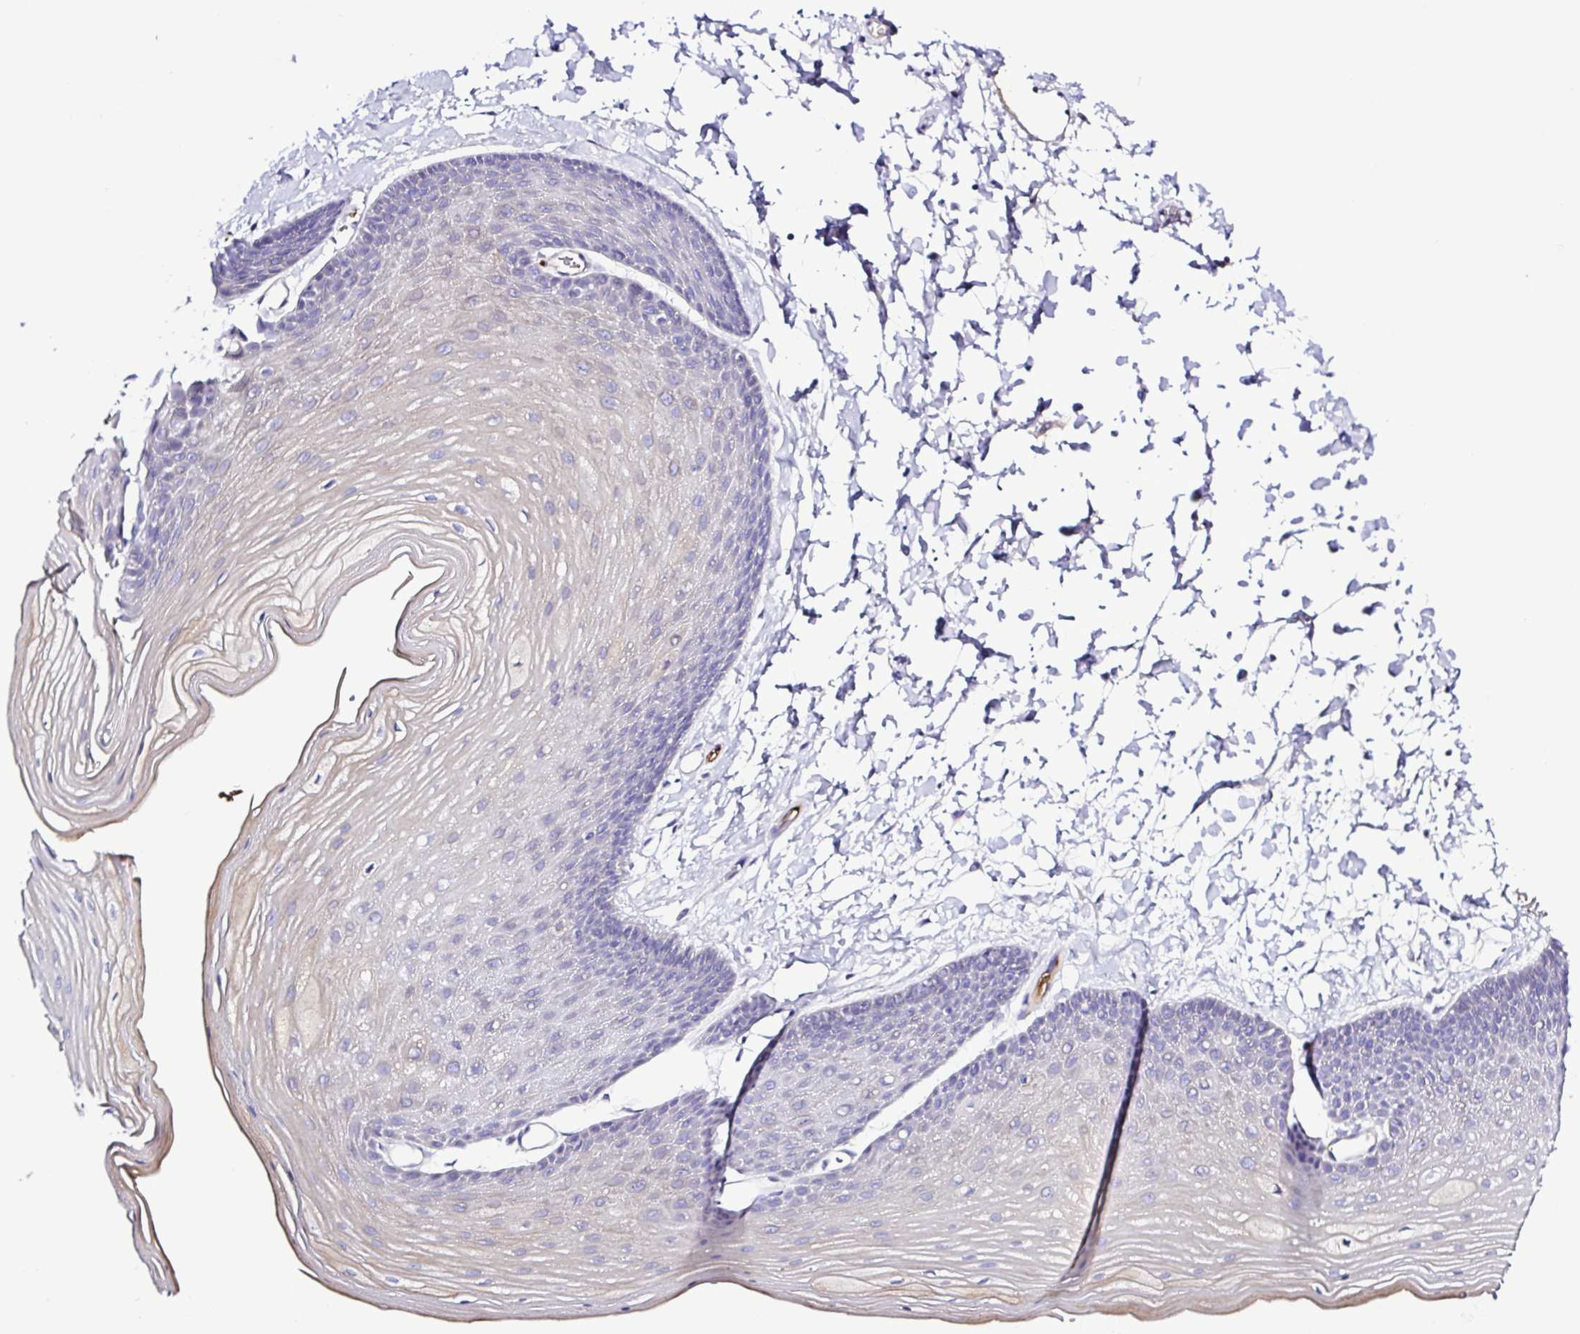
{"staining": {"intensity": "moderate", "quantity": "<25%", "location": "cytoplasmic/membranous"}, "tissue": "skin", "cell_type": "Epidermal cells", "image_type": "normal", "snomed": [{"axis": "morphology", "description": "Normal tissue, NOS"}, {"axis": "topography", "description": "Anal"}], "caption": "This is a photomicrograph of immunohistochemistry (IHC) staining of benign skin, which shows moderate positivity in the cytoplasmic/membranous of epidermal cells.", "gene": "GABBR2", "patient": {"sex": "male", "age": 53}}